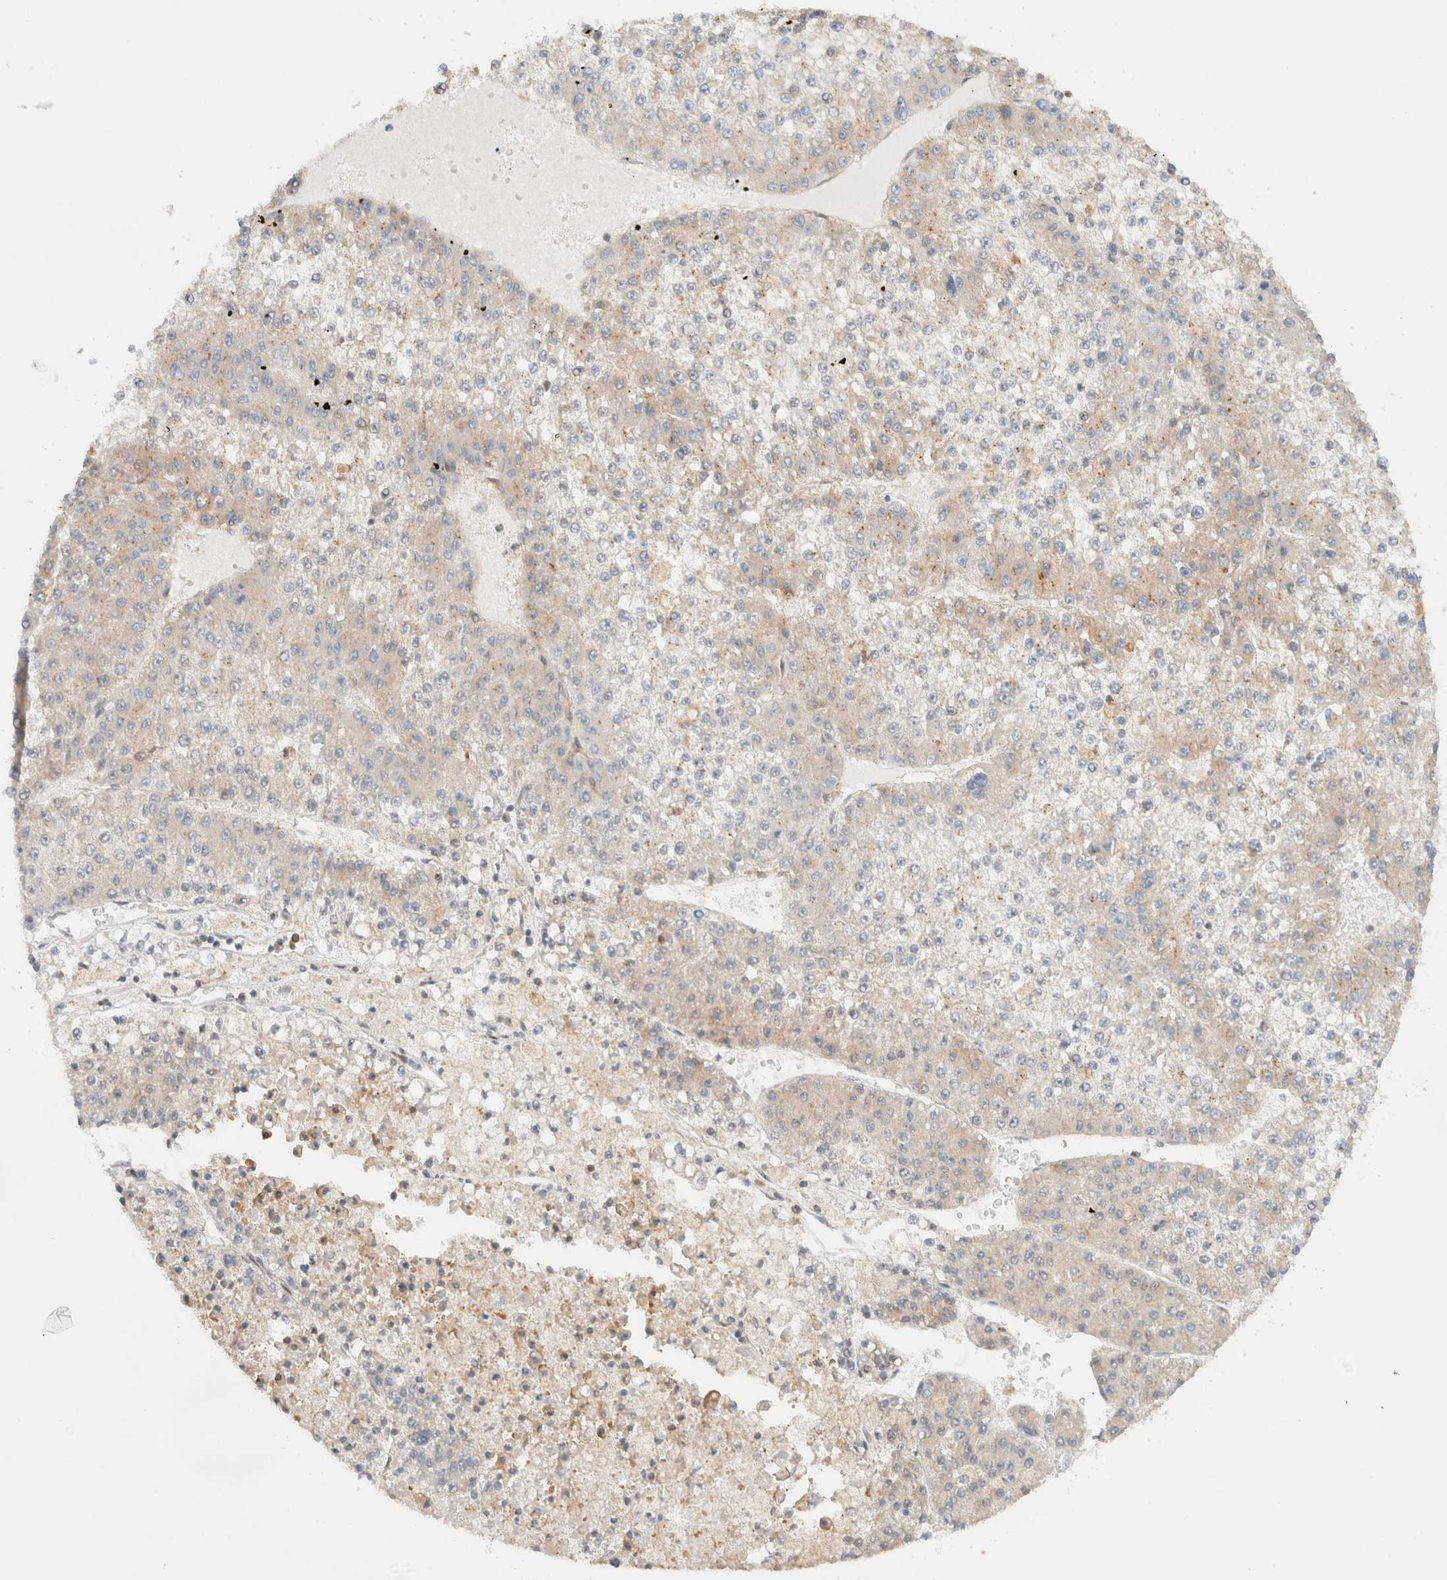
{"staining": {"intensity": "weak", "quantity": "25%-75%", "location": "cytoplasmic/membranous"}, "tissue": "liver cancer", "cell_type": "Tumor cells", "image_type": "cancer", "snomed": [{"axis": "morphology", "description": "Carcinoma, Hepatocellular, NOS"}, {"axis": "topography", "description": "Liver"}], "caption": "Brown immunohistochemical staining in hepatocellular carcinoma (liver) displays weak cytoplasmic/membranous staining in approximately 25%-75% of tumor cells.", "gene": "RABEP1", "patient": {"sex": "female", "age": 73}}